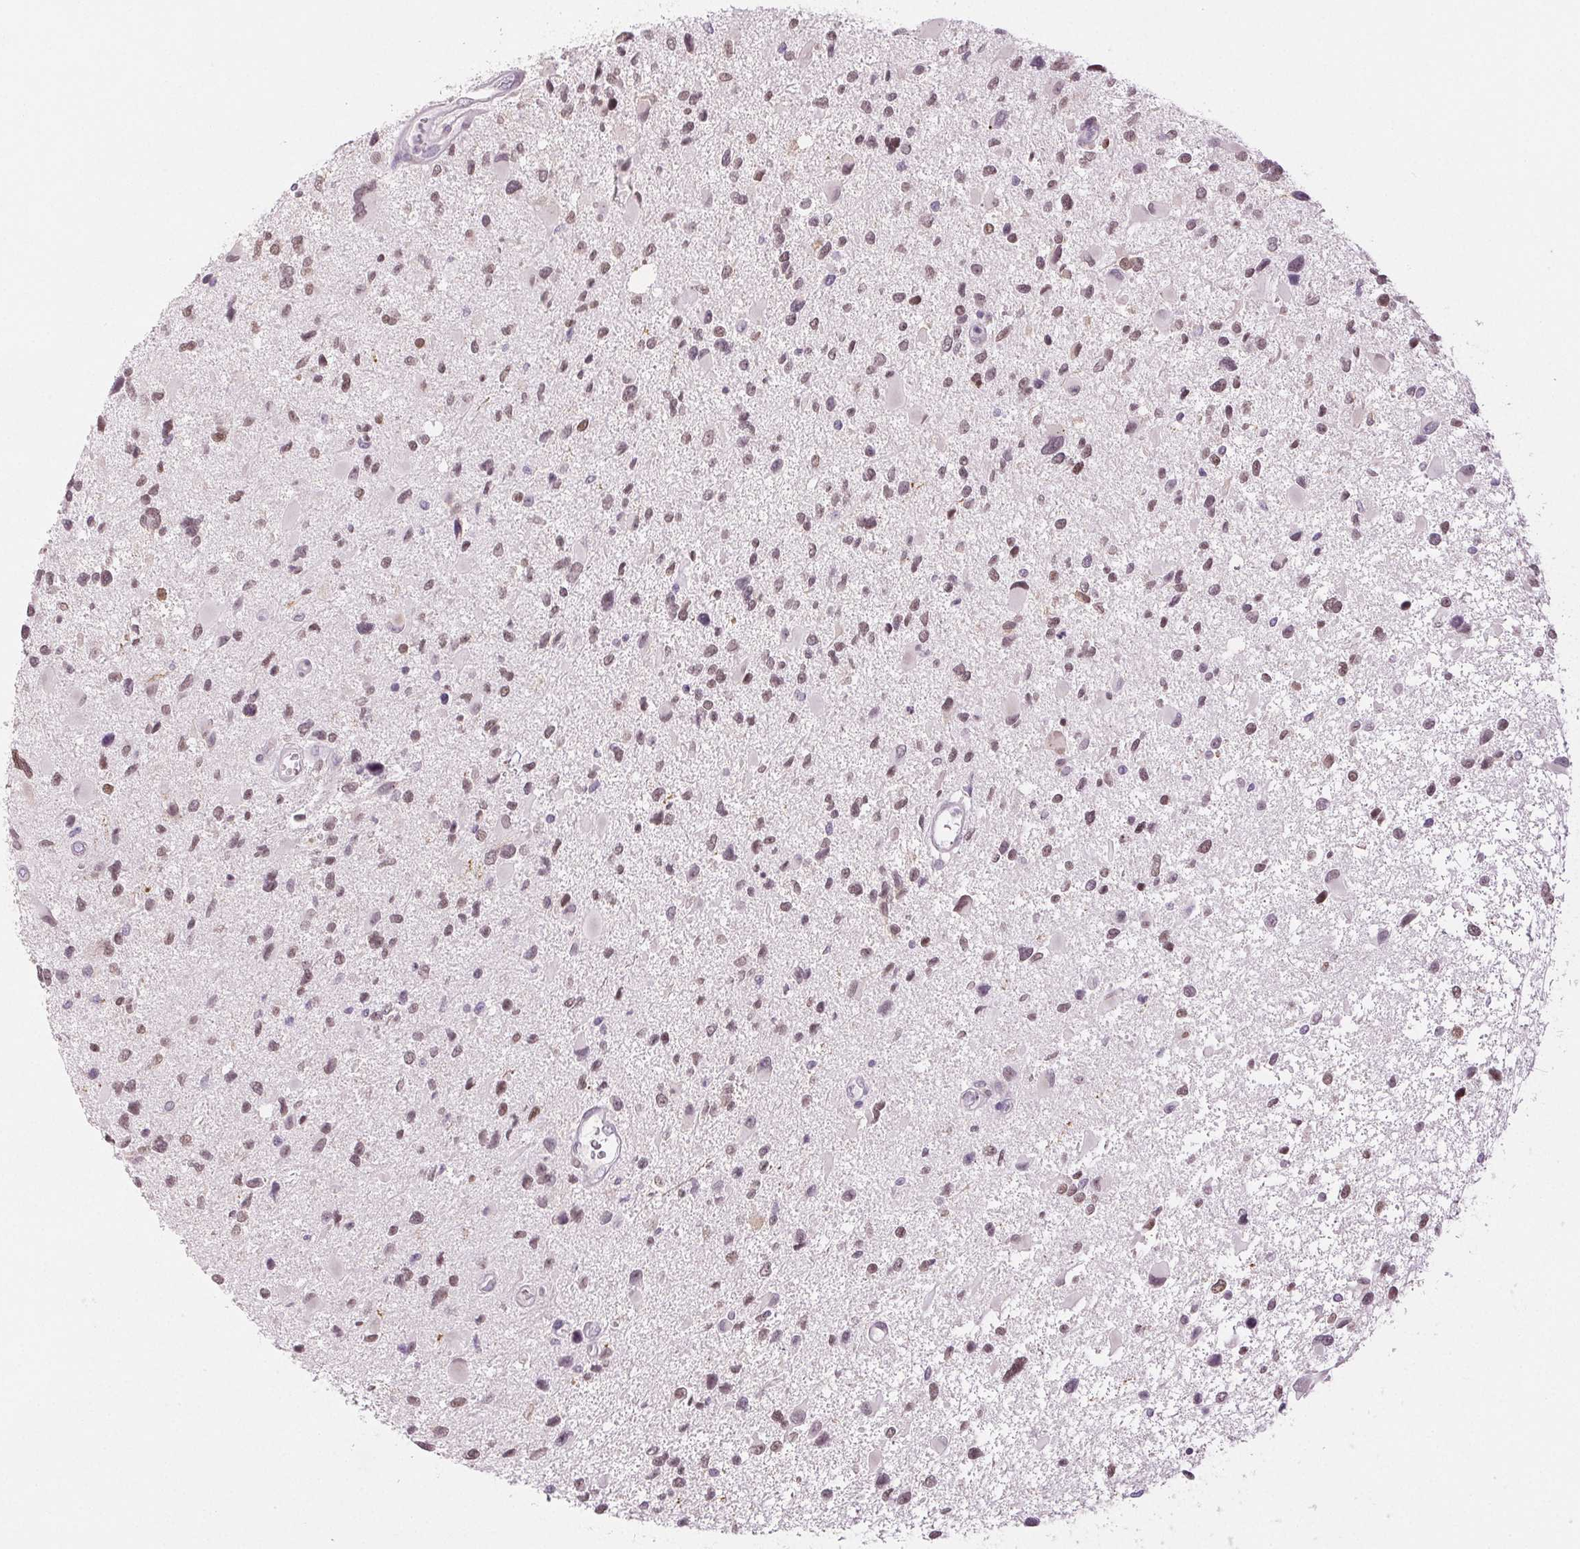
{"staining": {"intensity": "weak", "quantity": ">75%", "location": "nuclear"}, "tissue": "glioma", "cell_type": "Tumor cells", "image_type": "cancer", "snomed": [{"axis": "morphology", "description": "Glioma, malignant, Low grade"}, {"axis": "topography", "description": "Brain"}], "caption": "Weak nuclear protein positivity is seen in approximately >75% of tumor cells in glioma.", "gene": "DNAJC6", "patient": {"sex": "female", "age": 32}}